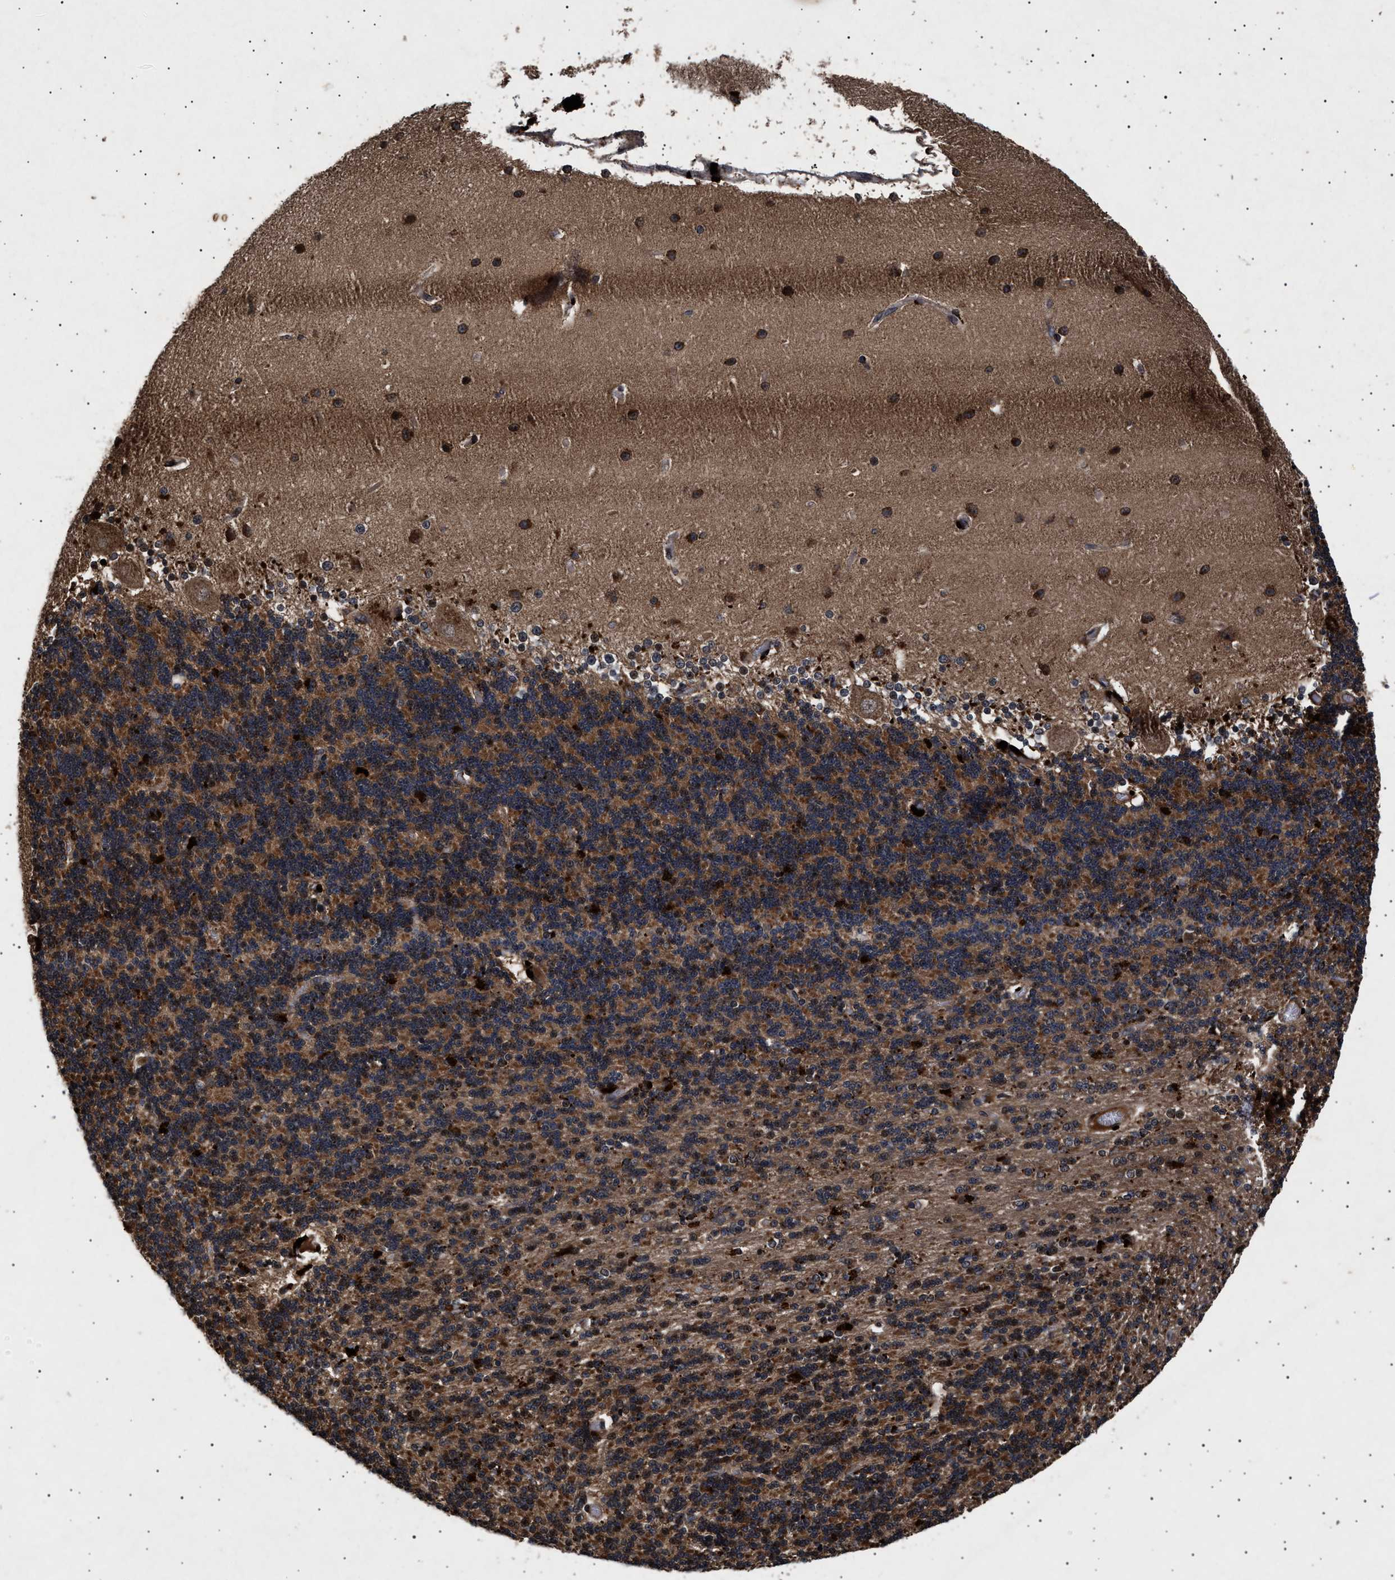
{"staining": {"intensity": "strong", "quantity": ">75%", "location": "cytoplasmic/membranous"}, "tissue": "cerebellum", "cell_type": "Cells in granular layer", "image_type": "normal", "snomed": [{"axis": "morphology", "description": "Normal tissue, NOS"}, {"axis": "topography", "description": "Cerebellum"}], "caption": "This image demonstrates immunohistochemistry (IHC) staining of normal human cerebellum, with high strong cytoplasmic/membranous staining in approximately >75% of cells in granular layer.", "gene": "ITGB5", "patient": {"sex": "female", "age": 54}}